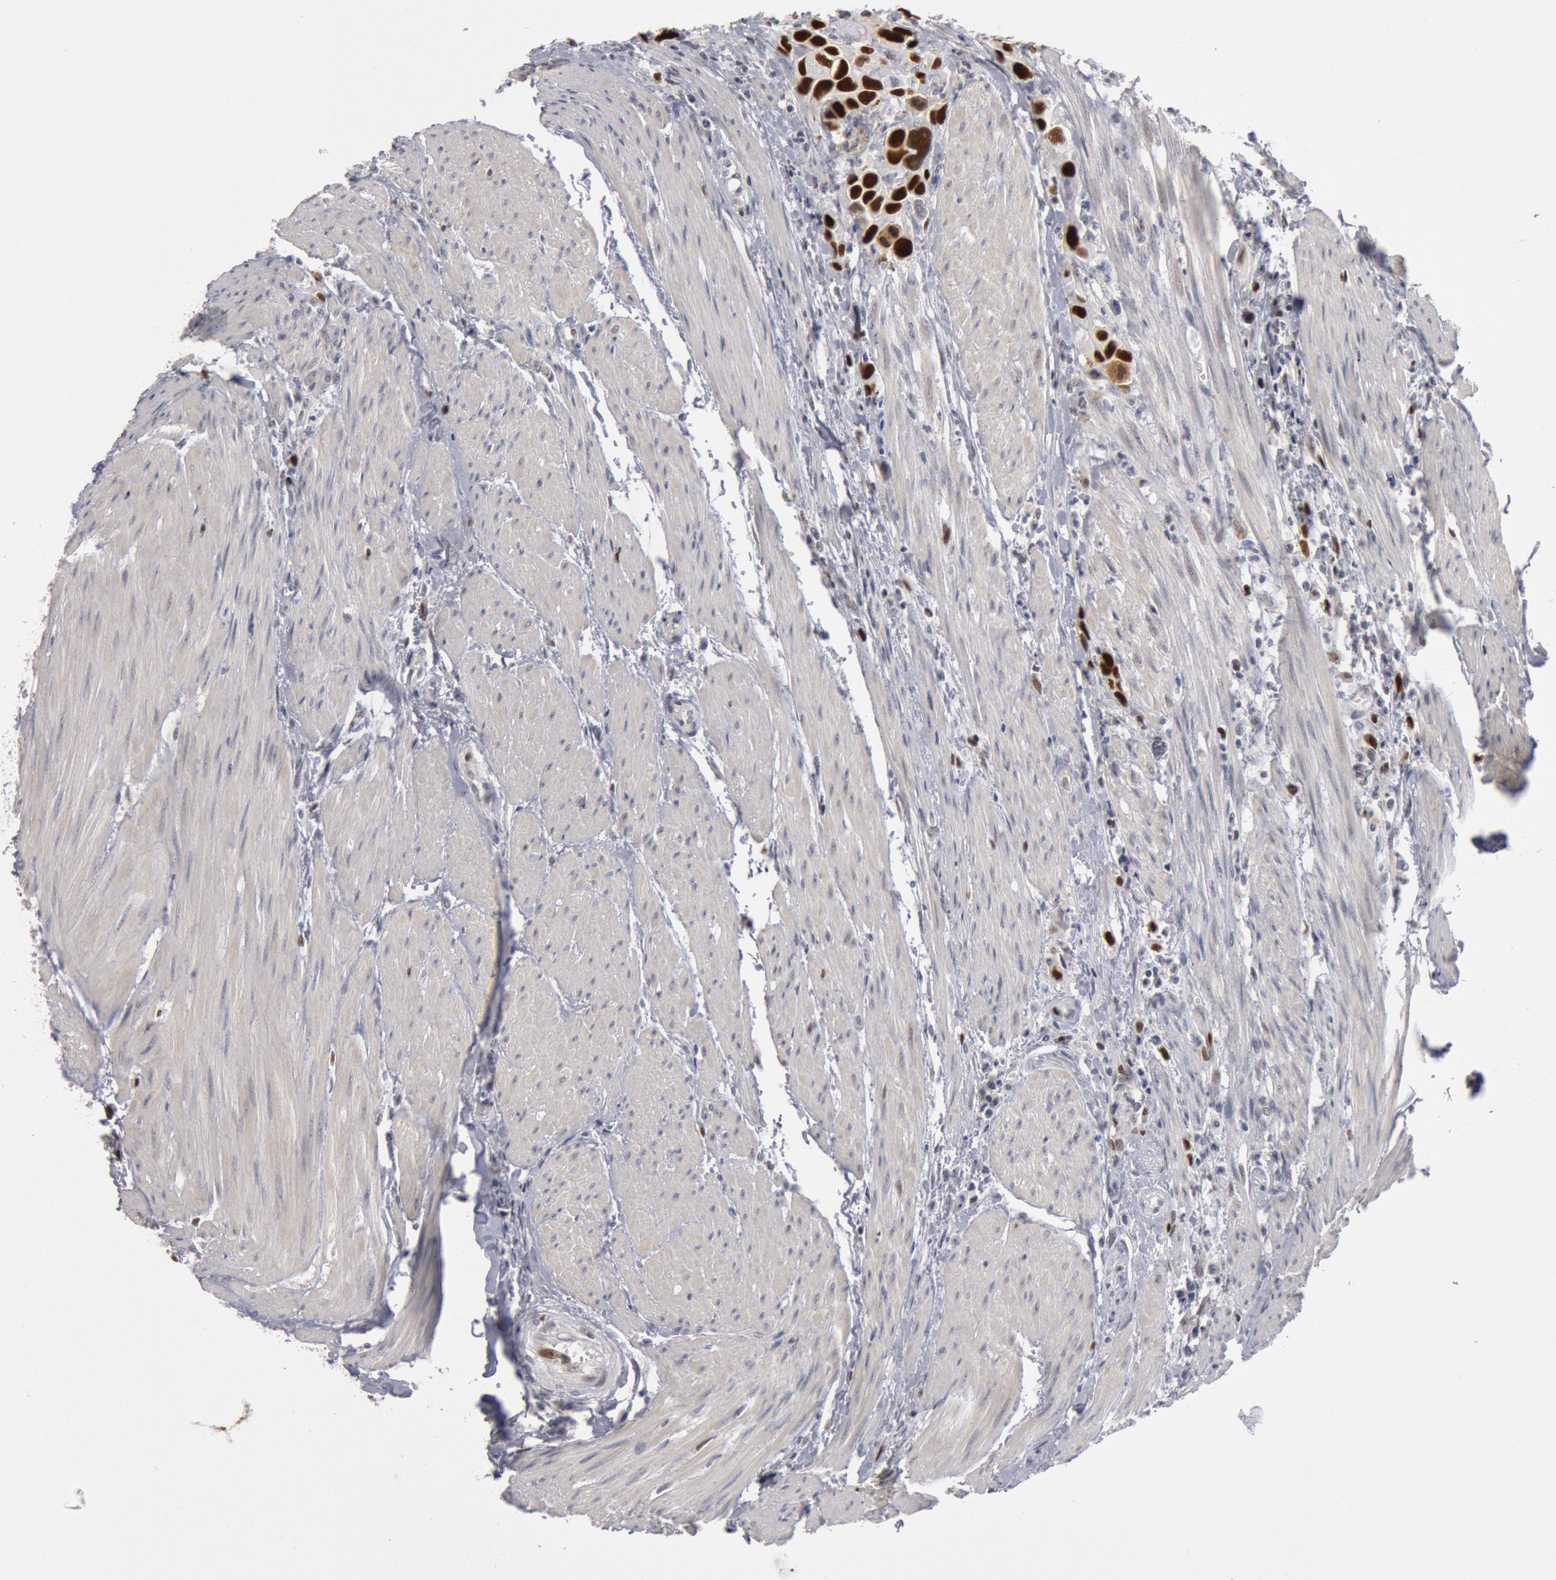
{"staining": {"intensity": "strong", "quantity": ">75%", "location": "nuclear"}, "tissue": "urothelial cancer", "cell_type": "Tumor cells", "image_type": "cancer", "snomed": [{"axis": "morphology", "description": "Urothelial carcinoma, High grade"}, {"axis": "topography", "description": "Urinary bladder"}], "caption": "About >75% of tumor cells in urothelial cancer show strong nuclear protein staining as visualized by brown immunohistochemical staining.", "gene": "WDHD1", "patient": {"sex": "male", "age": 66}}